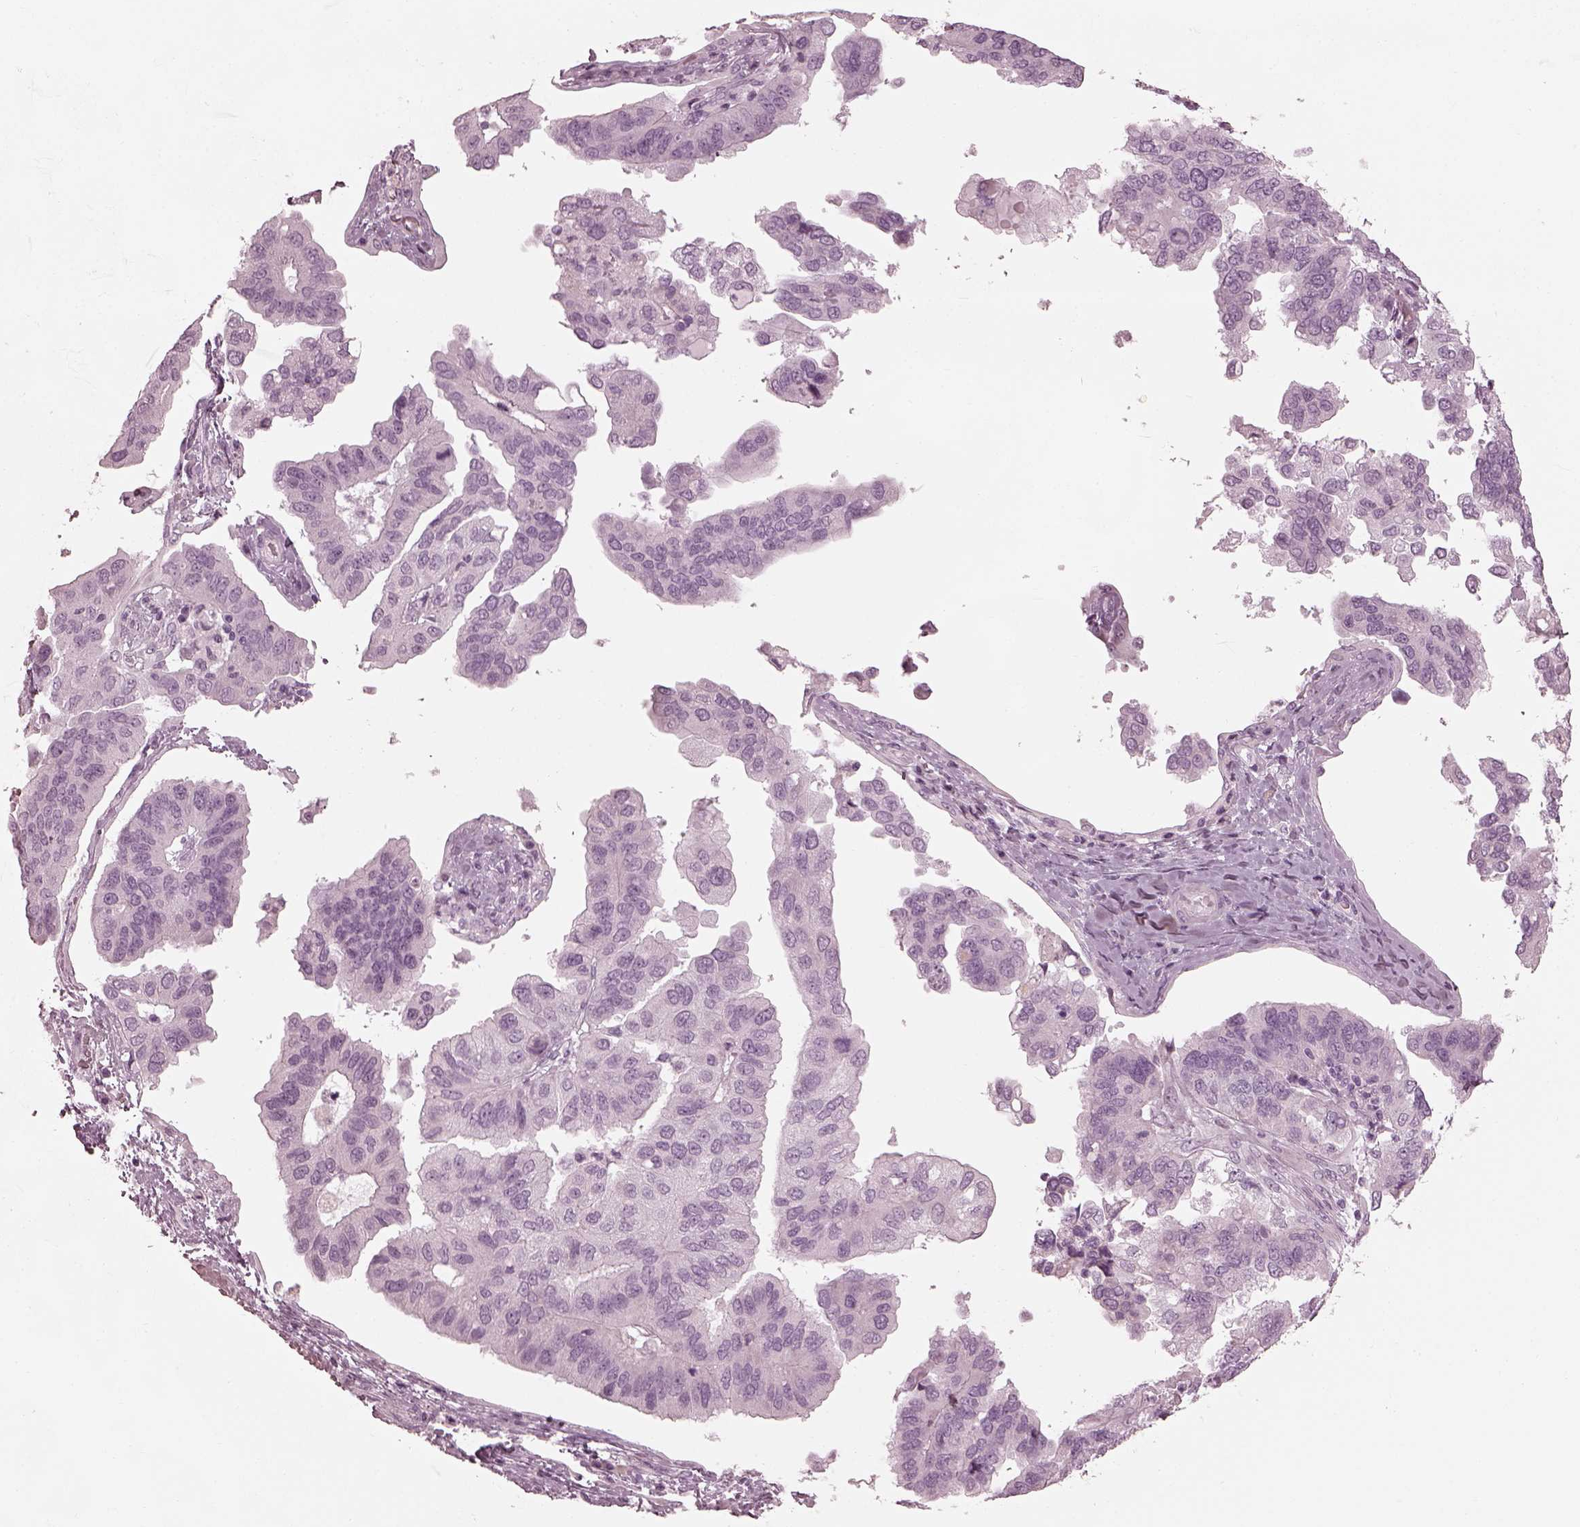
{"staining": {"intensity": "negative", "quantity": "none", "location": "none"}, "tissue": "ovarian cancer", "cell_type": "Tumor cells", "image_type": "cancer", "snomed": [{"axis": "morphology", "description": "Cystadenocarcinoma, serous, NOS"}, {"axis": "topography", "description": "Ovary"}], "caption": "Histopathology image shows no significant protein expression in tumor cells of ovarian serous cystadenocarcinoma.", "gene": "SAXO2", "patient": {"sex": "female", "age": 79}}